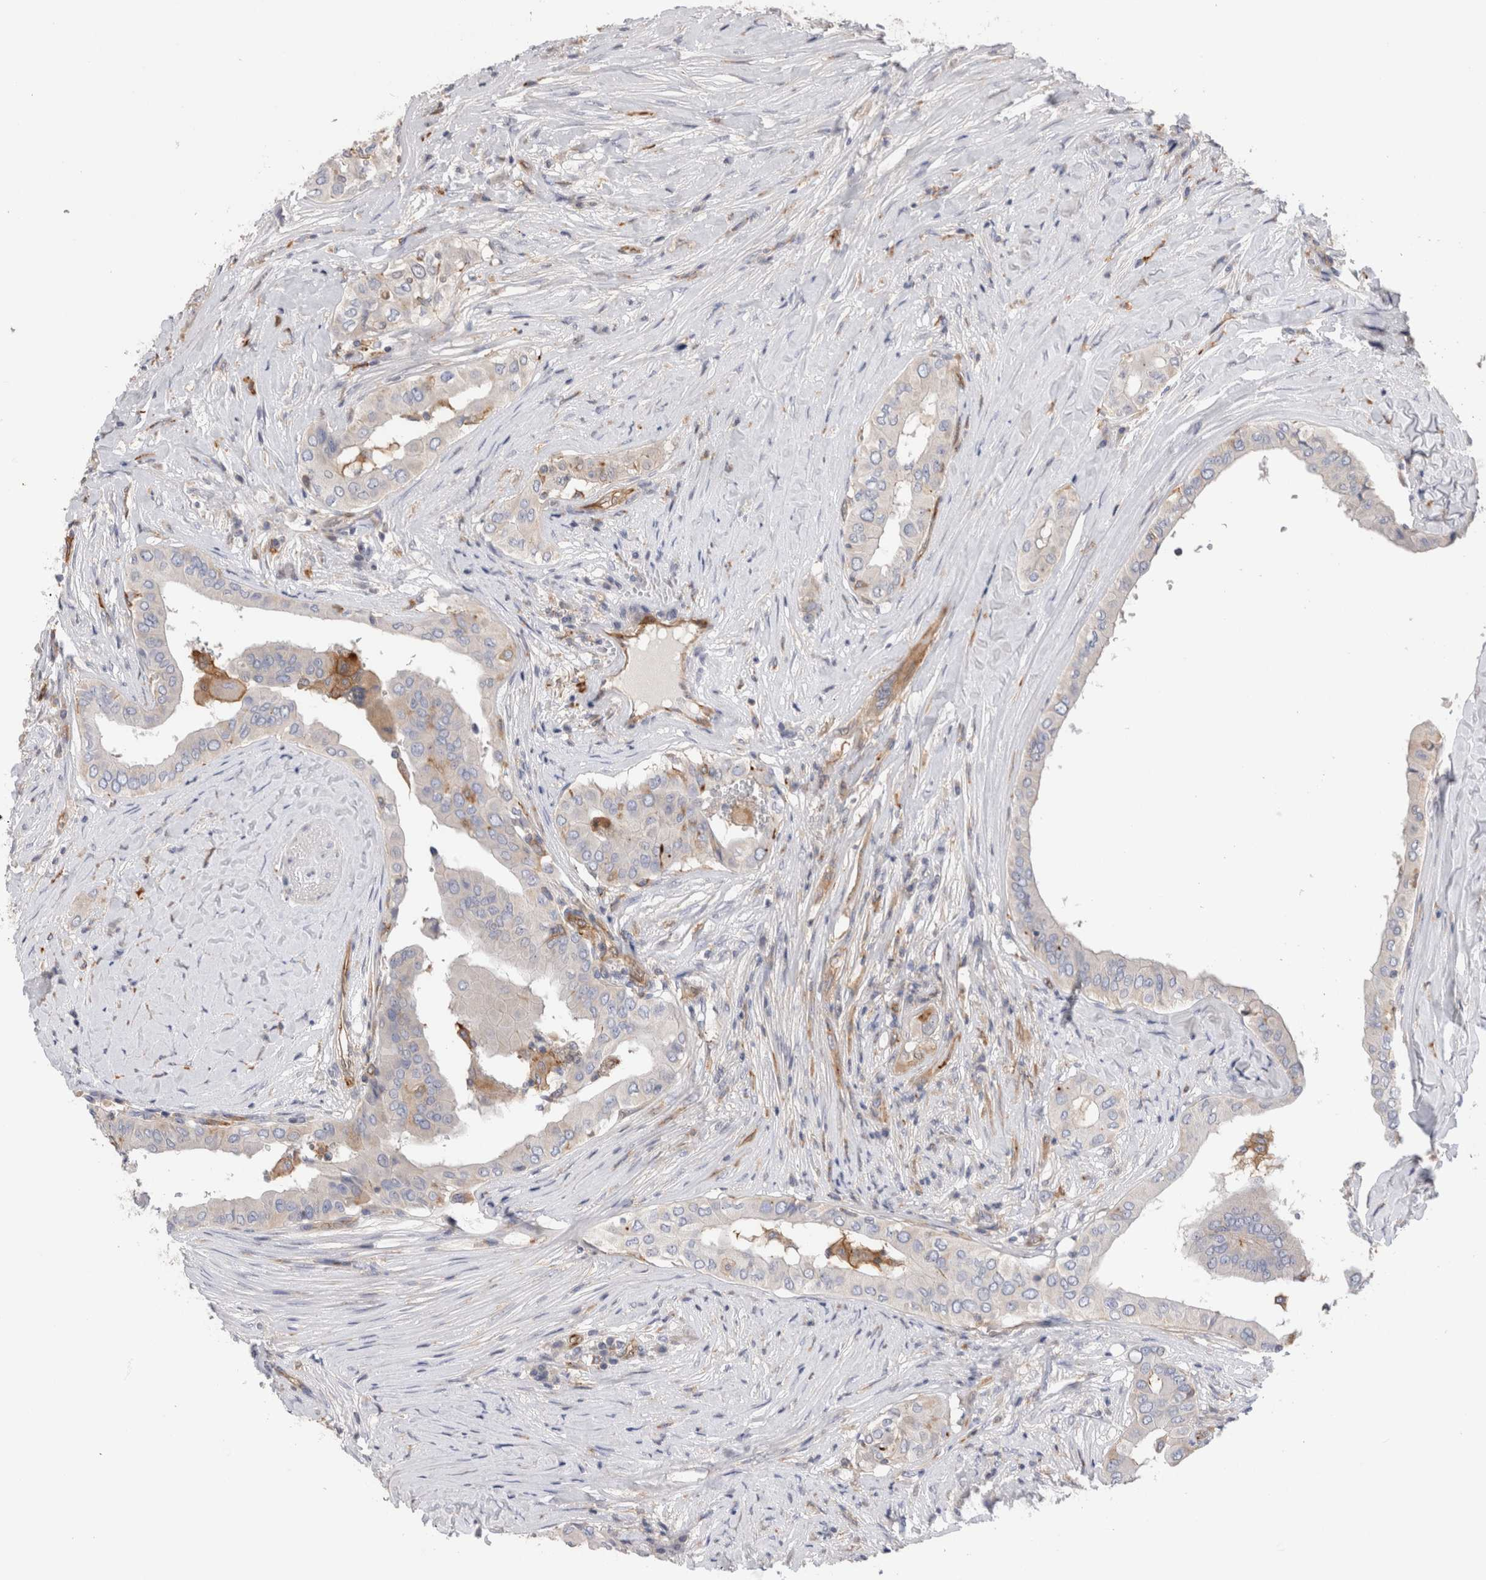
{"staining": {"intensity": "negative", "quantity": "none", "location": "none"}, "tissue": "thyroid cancer", "cell_type": "Tumor cells", "image_type": "cancer", "snomed": [{"axis": "morphology", "description": "Papillary adenocarcinoma, NOS"}, {"axis": "topography", "description": "Thyroid gland"}], "caption": "This image is of thyroid papillary adenocarcinoma stained with immunohistochemistry (IHC) to label a protein in brown with the nuclei are counter-stained blue. There is no positivity in tumor cells.", "gene": "BNIP2", "patient": {"sex": "male", "age": 33}}